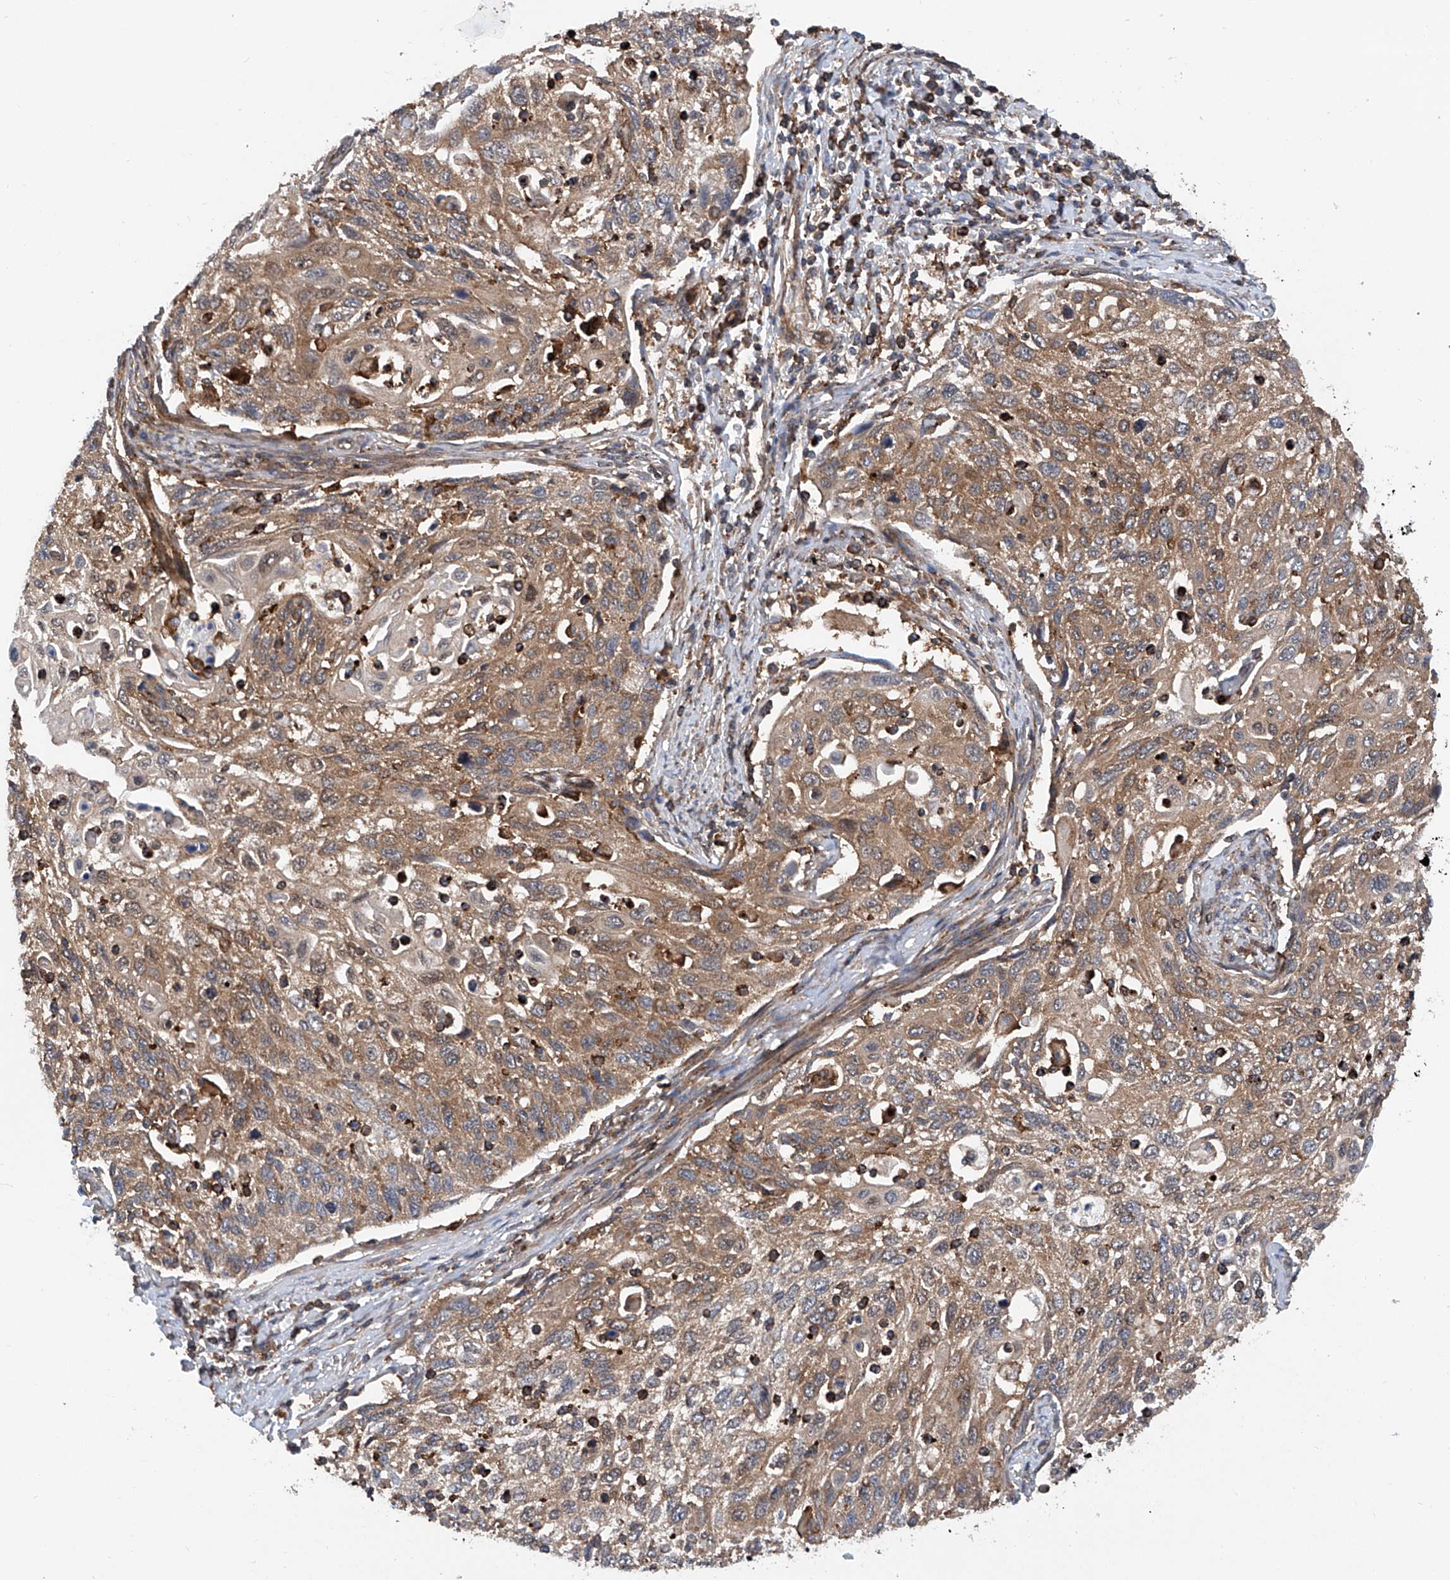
{"staining": {"intensity": "moderate", "quantity": ">75%", "location": "cytoplasmic/membranous"}, "tissue": "cervical cancer", "cell_type": "Tumor cells", "image_type": "cancer", "snomed": [{"axis": "morphology", "description": "Squamous cell carcinoma, NOS"}, {"axis": "topography", "description": "Cervix"}], "caption": "Cervical squamous cell carcinoma stained with immunohistochemistry (IHC) displays moderate cytoplasmic/membranous staining in approximately >75% of tumor cells.", "gene": "SMAP1", "patient": {"sex": "female", "age": 70}}